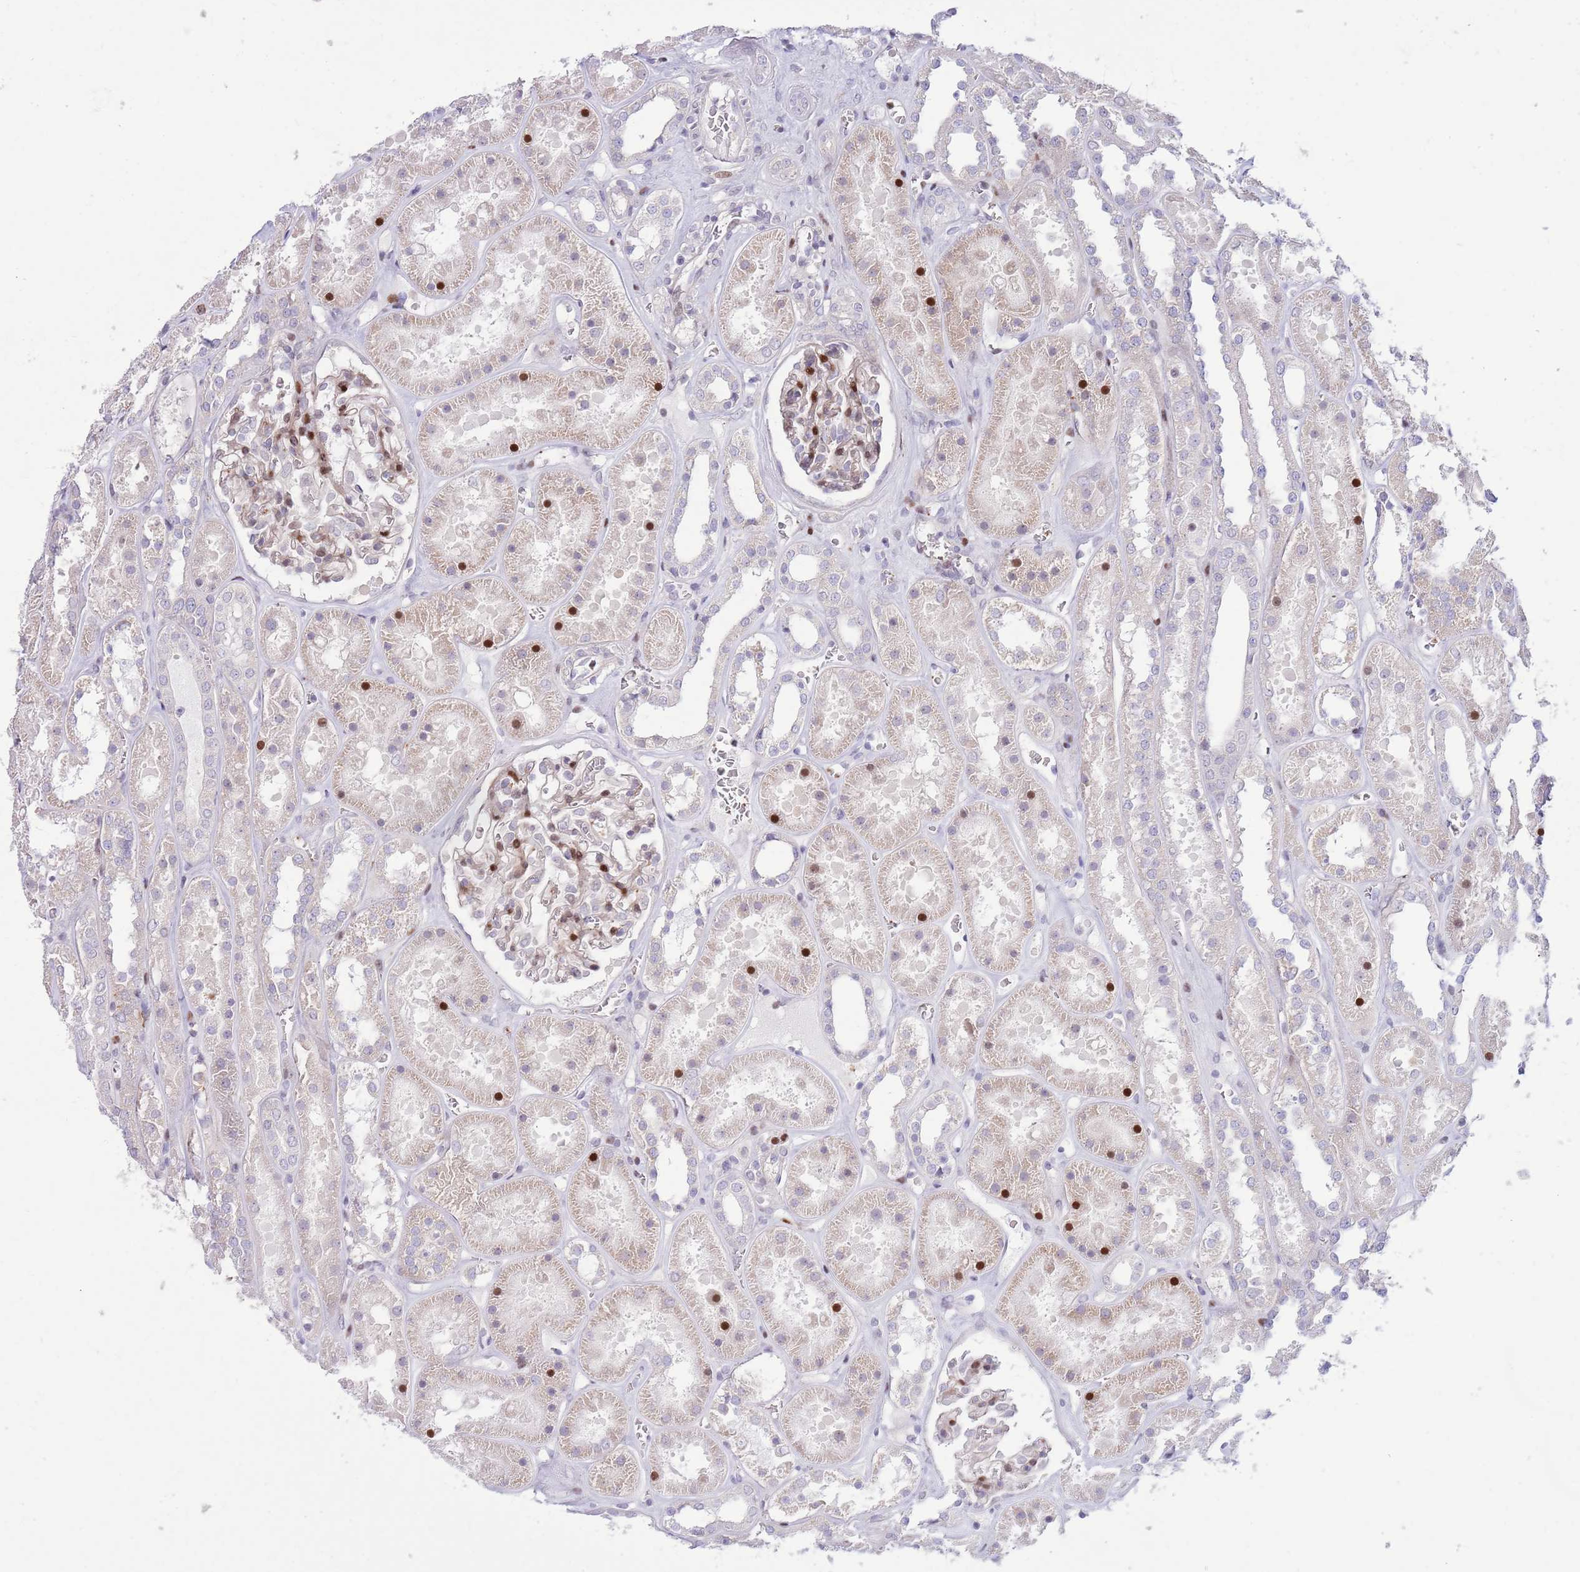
{"staining": {"intensity": "moderate", "quantity": "25%-75%", "location": "nuclear"}, "tissue": "kidney", "cell_type": "Cells in glomeruli", "image_type": "normal", "snomed": [{"axis": "morphology", "description": "Normal tissue, NOS"}, {"axis": "topography", "description": "Kidney"}], "caption": "Kidney stained with DAB IHC displays medium levels of moderate nuclear positivity in about 25%-75% of cells in glomeruli.", "gene": "ANO8", "patient": {"sex": "female", "age": 41}}